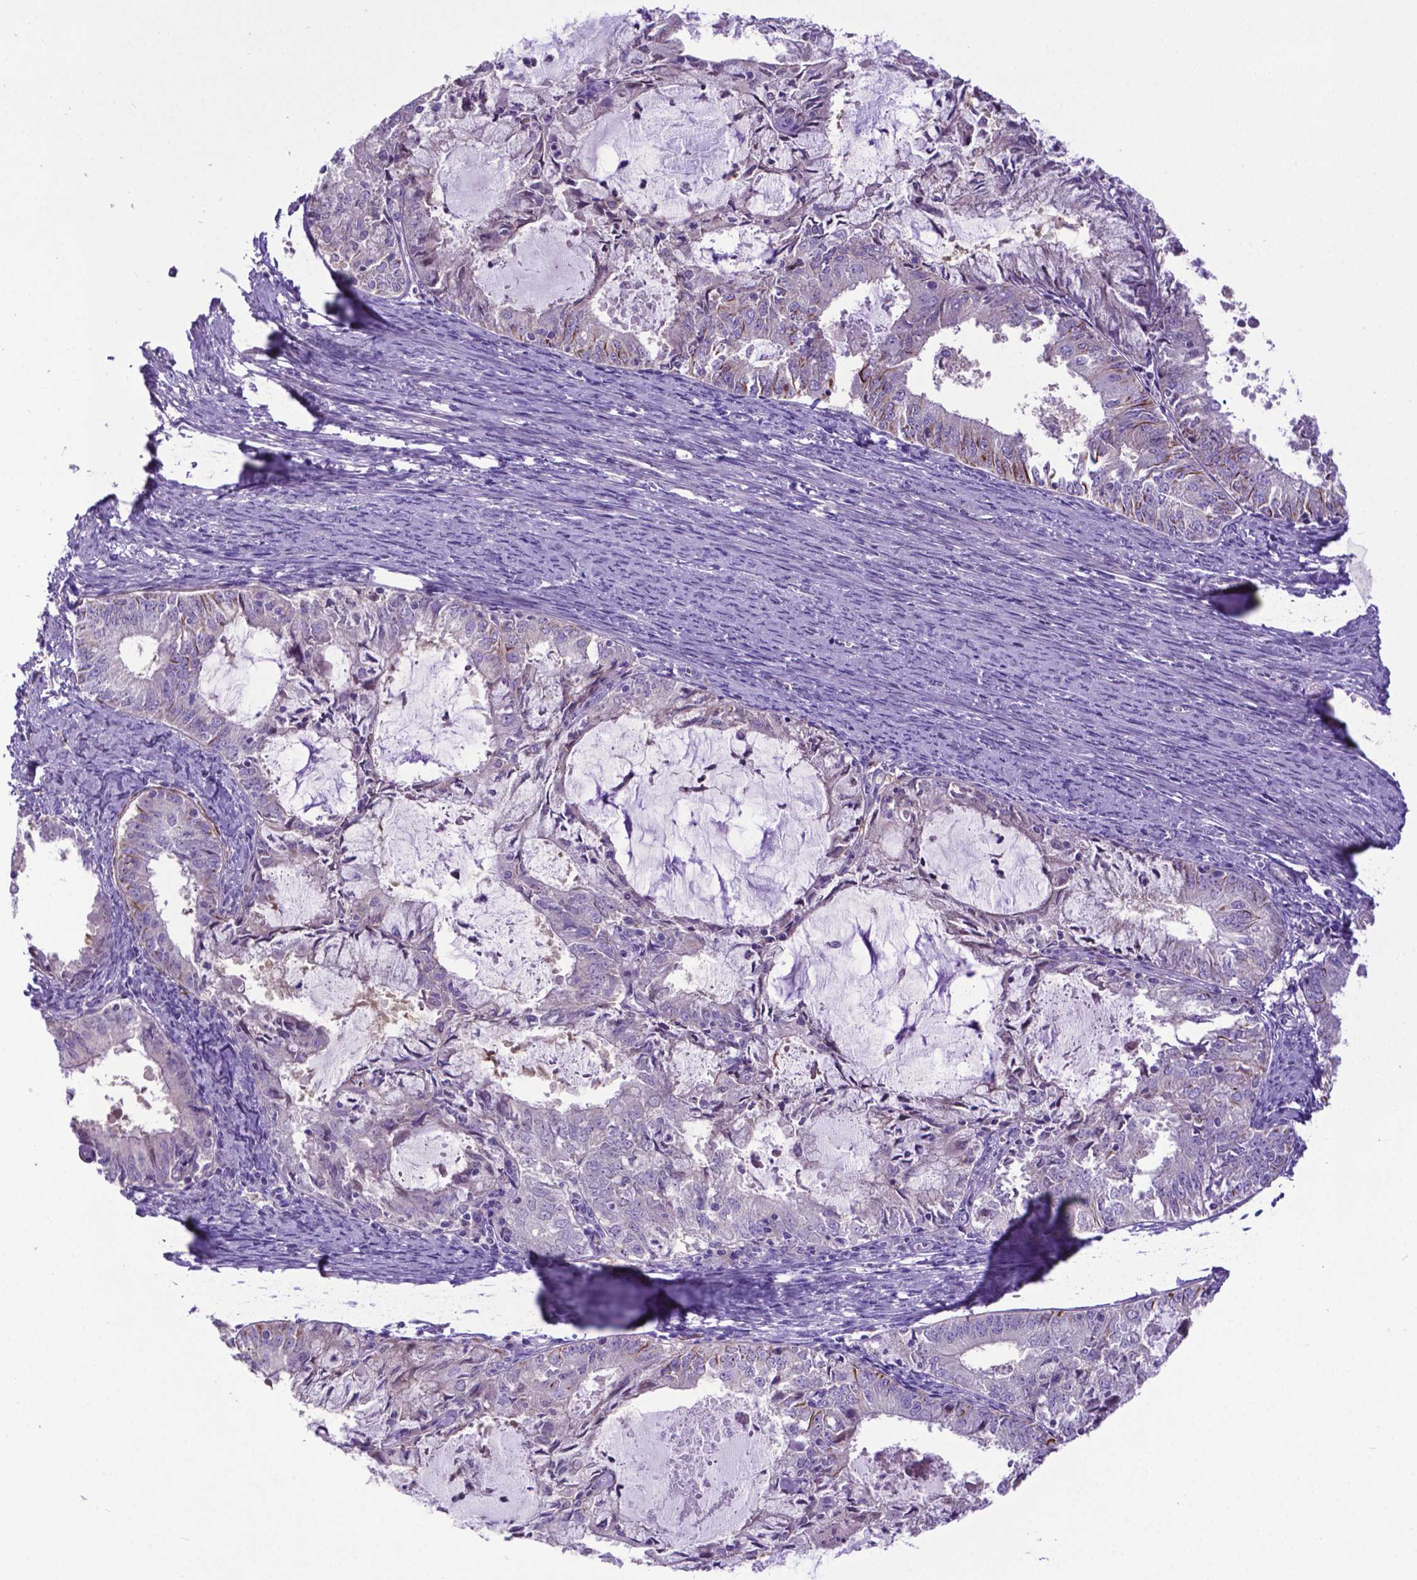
{"staining": {"intensity": "negative", "quantity": "none", "location": "none"}, "tissue": "endometrial cancer", "cell_type": "Tumor cells", "image_type": "cancer", "snomed": [{"axis": "morphology", "description": "Adenocarcinoma, NOS"}, {"axis": "topography", "description": "Endometrium"}], "caption": "There is no significant staining in tumor cells of endometrial cancer (adenocarcinoma). The staining was performed using DAB to visualize the protein expression in brown, while the nuclei were stained in blue with hematoxylin (Magnification: 20x).", "gene": "ADRA2B", "patient": {"sex": "female", "age": 57}}